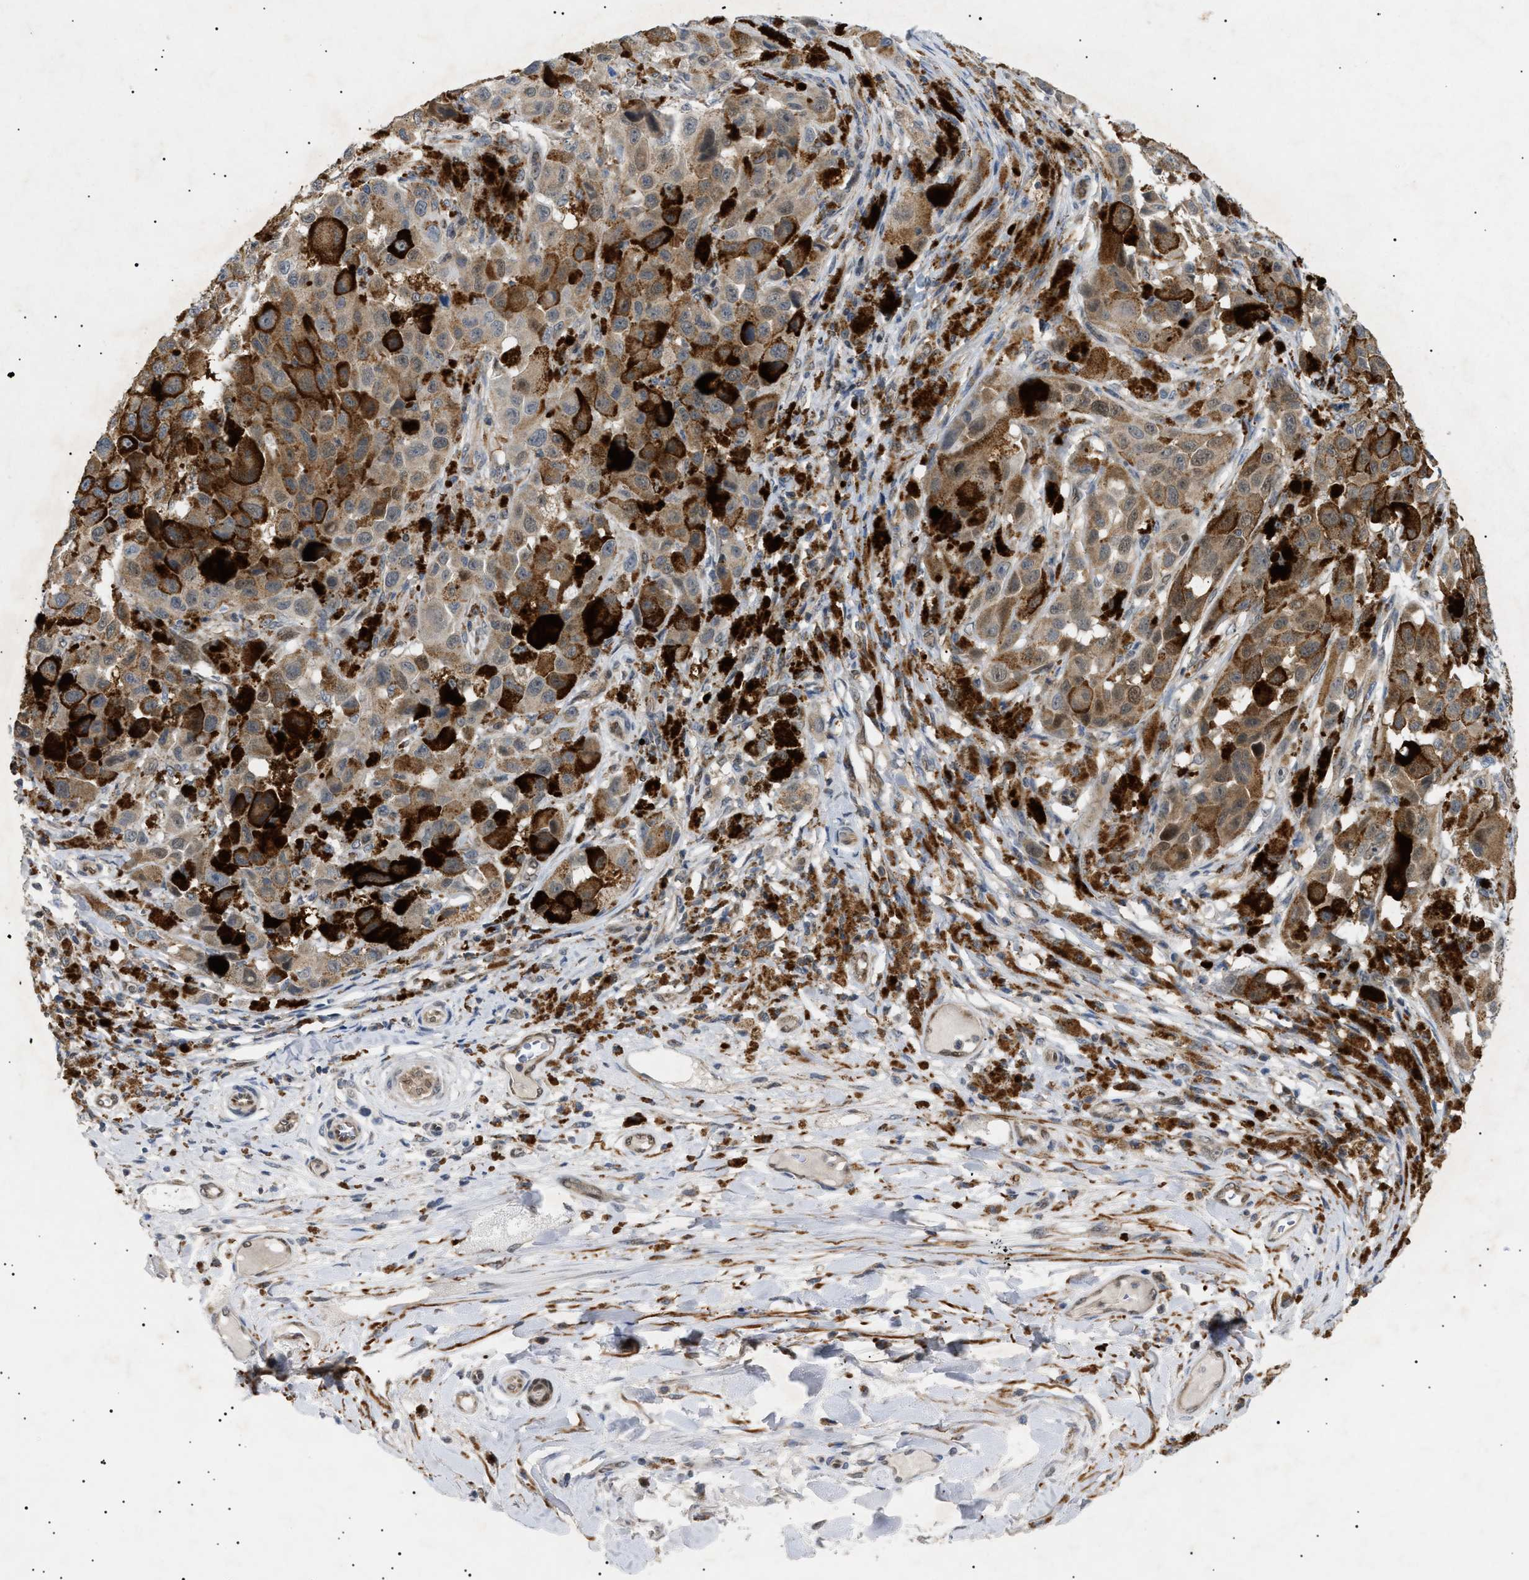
{"staining": {"intensity": "moderate", "quantity": ">75%", "location": "cytoplasmic/membranous"}, "tissue": "melanoma", "cell_type": "Tumor cells", "image_type": "cancer", "snomed": [{"axis": "morphology", "description": "Malignant melanoma, NOS"}, {"axis": "topography", "description": "Skin"}], "caption": "Moderate cytoplasmic/membranous protein staining is present in about >75% of tumor cells in melanoma.", "gene": "SIRT5", "patient": {"sex": "male", "age": 96}}